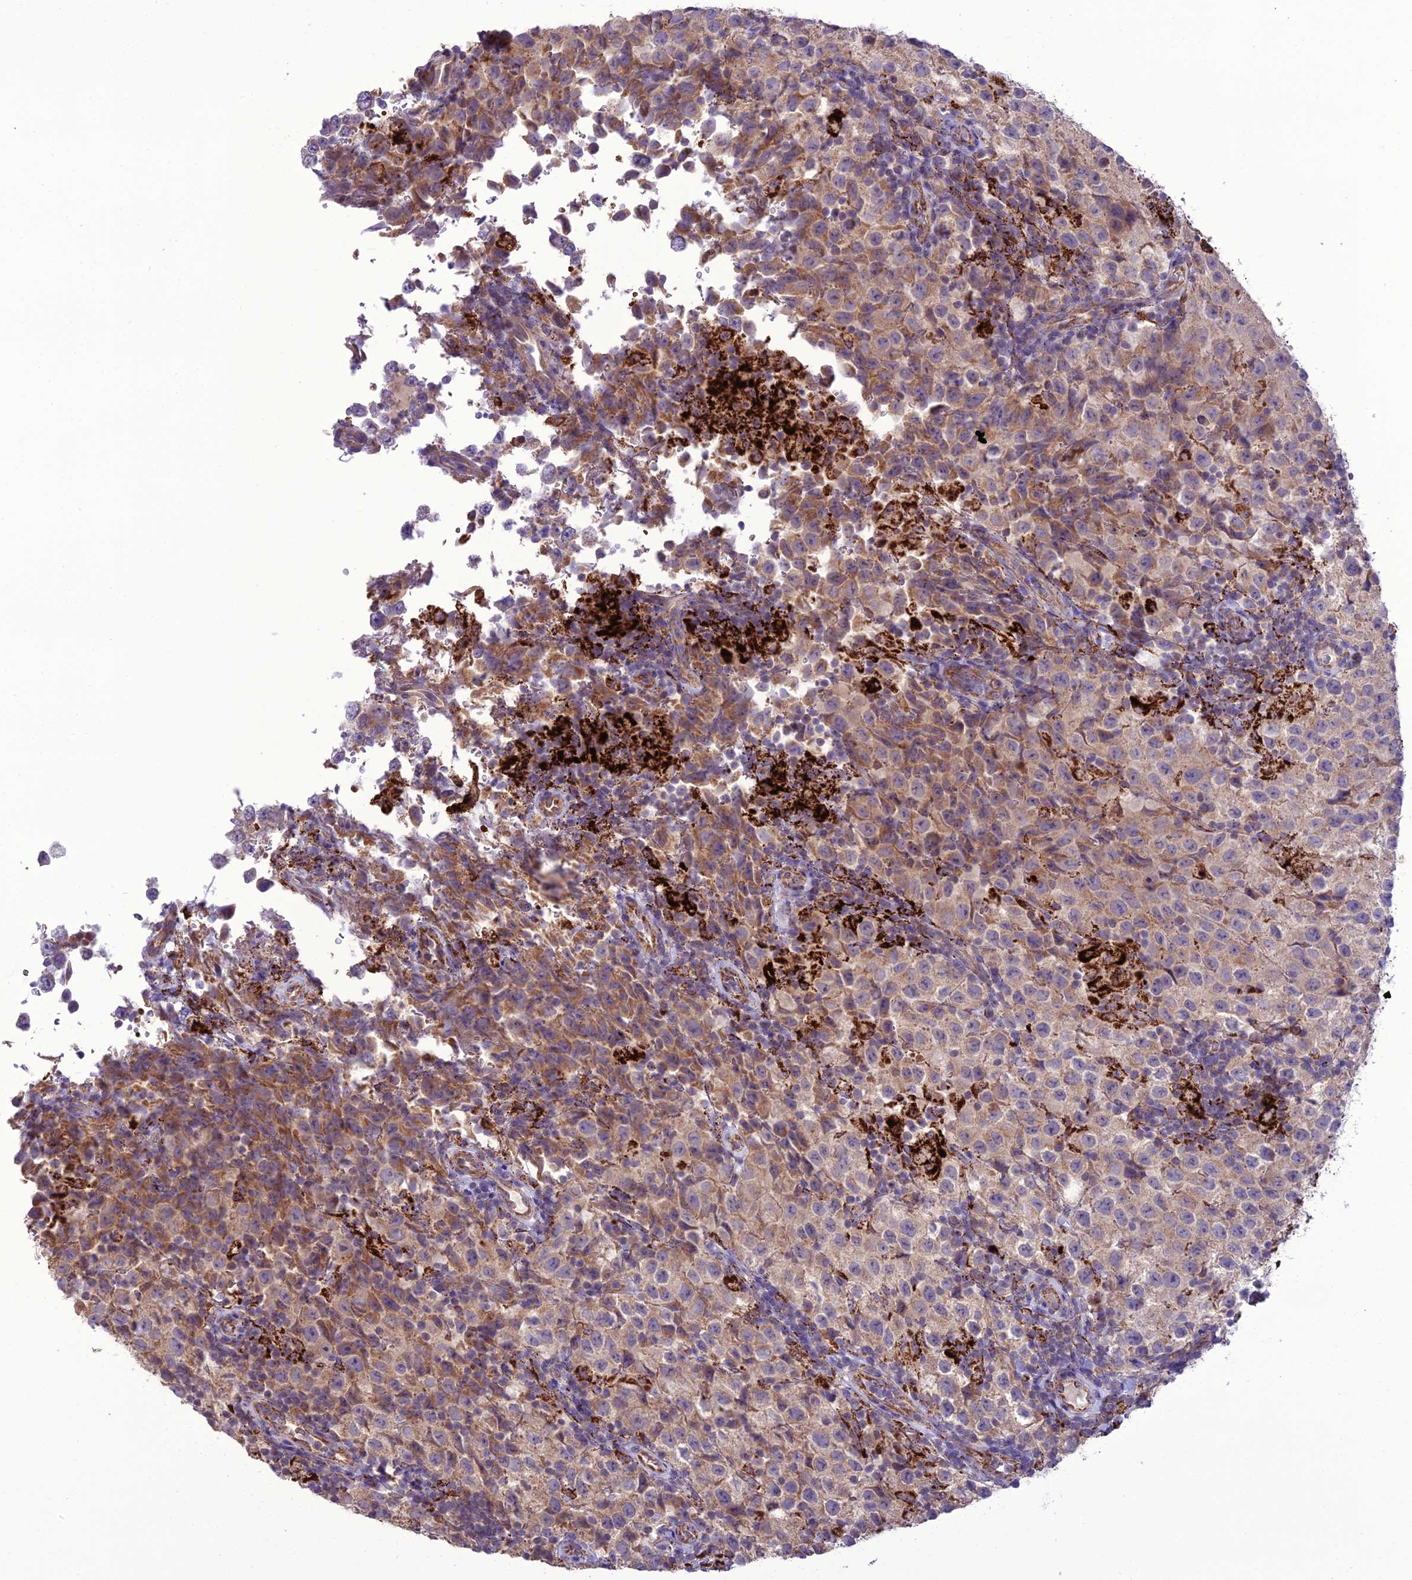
{"staining": {"intensity": "weak", "quantity": ">75%", "location": "cytoplasmic/membranous"}, "tissue": "testis cancer", "cell_type": "Tumor cells", "image_type": "cancer", "snomed": [{"axis": "morphology", "description": "Seminoma, NOS"}, {"axis": "morphology", "description": "Carcinoma, Embryonal, NOS"}, {"axis": "topography", "description": "Testis"}], "caption": "There is low levels of weak cytoplasmic/membranous positivity in tumor cells of testis cancer, as demonstrated by immunohistochemical staining (brown color).", "gene": "TBC1D24", "patient": {"sex": "male", "age": 41}}